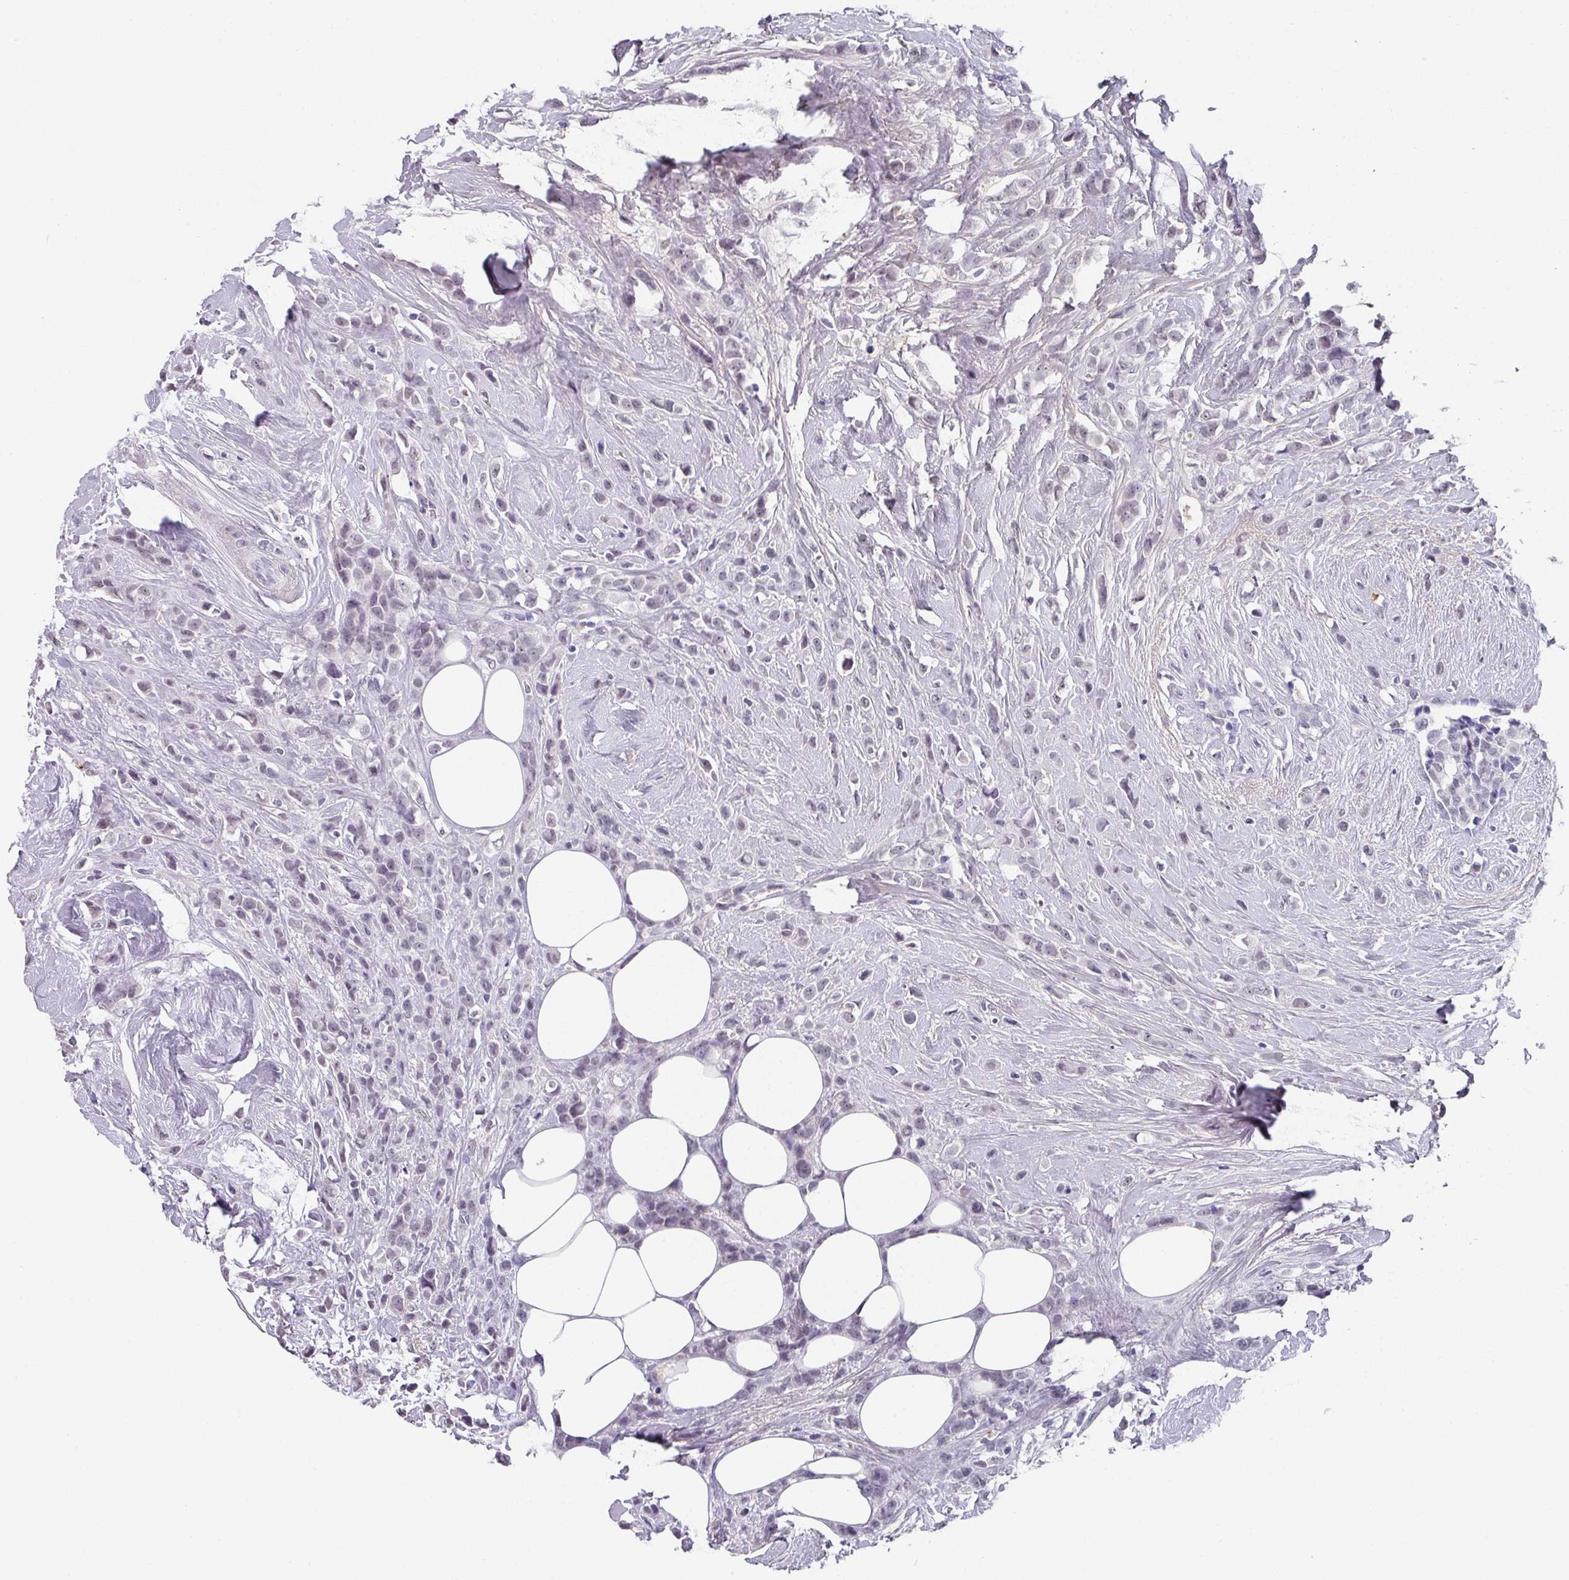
{"staining": {"intensity": "negative", "quantity": "none", "location": "none"}, "tissue": "breast cancer", "cell_type": "Tumor cells", "image_type": "cancer", "snomed": [{"axis": "morphology", "description": "Duct carcinoma"}, {"axis": "topography", "description": "Breast"}], "caption": "Histopathology image shows no significant protein positivity in tumor cells of breast cancer.", "gene": "C1QB", "patient": {"sex": "female", "age": 80}}